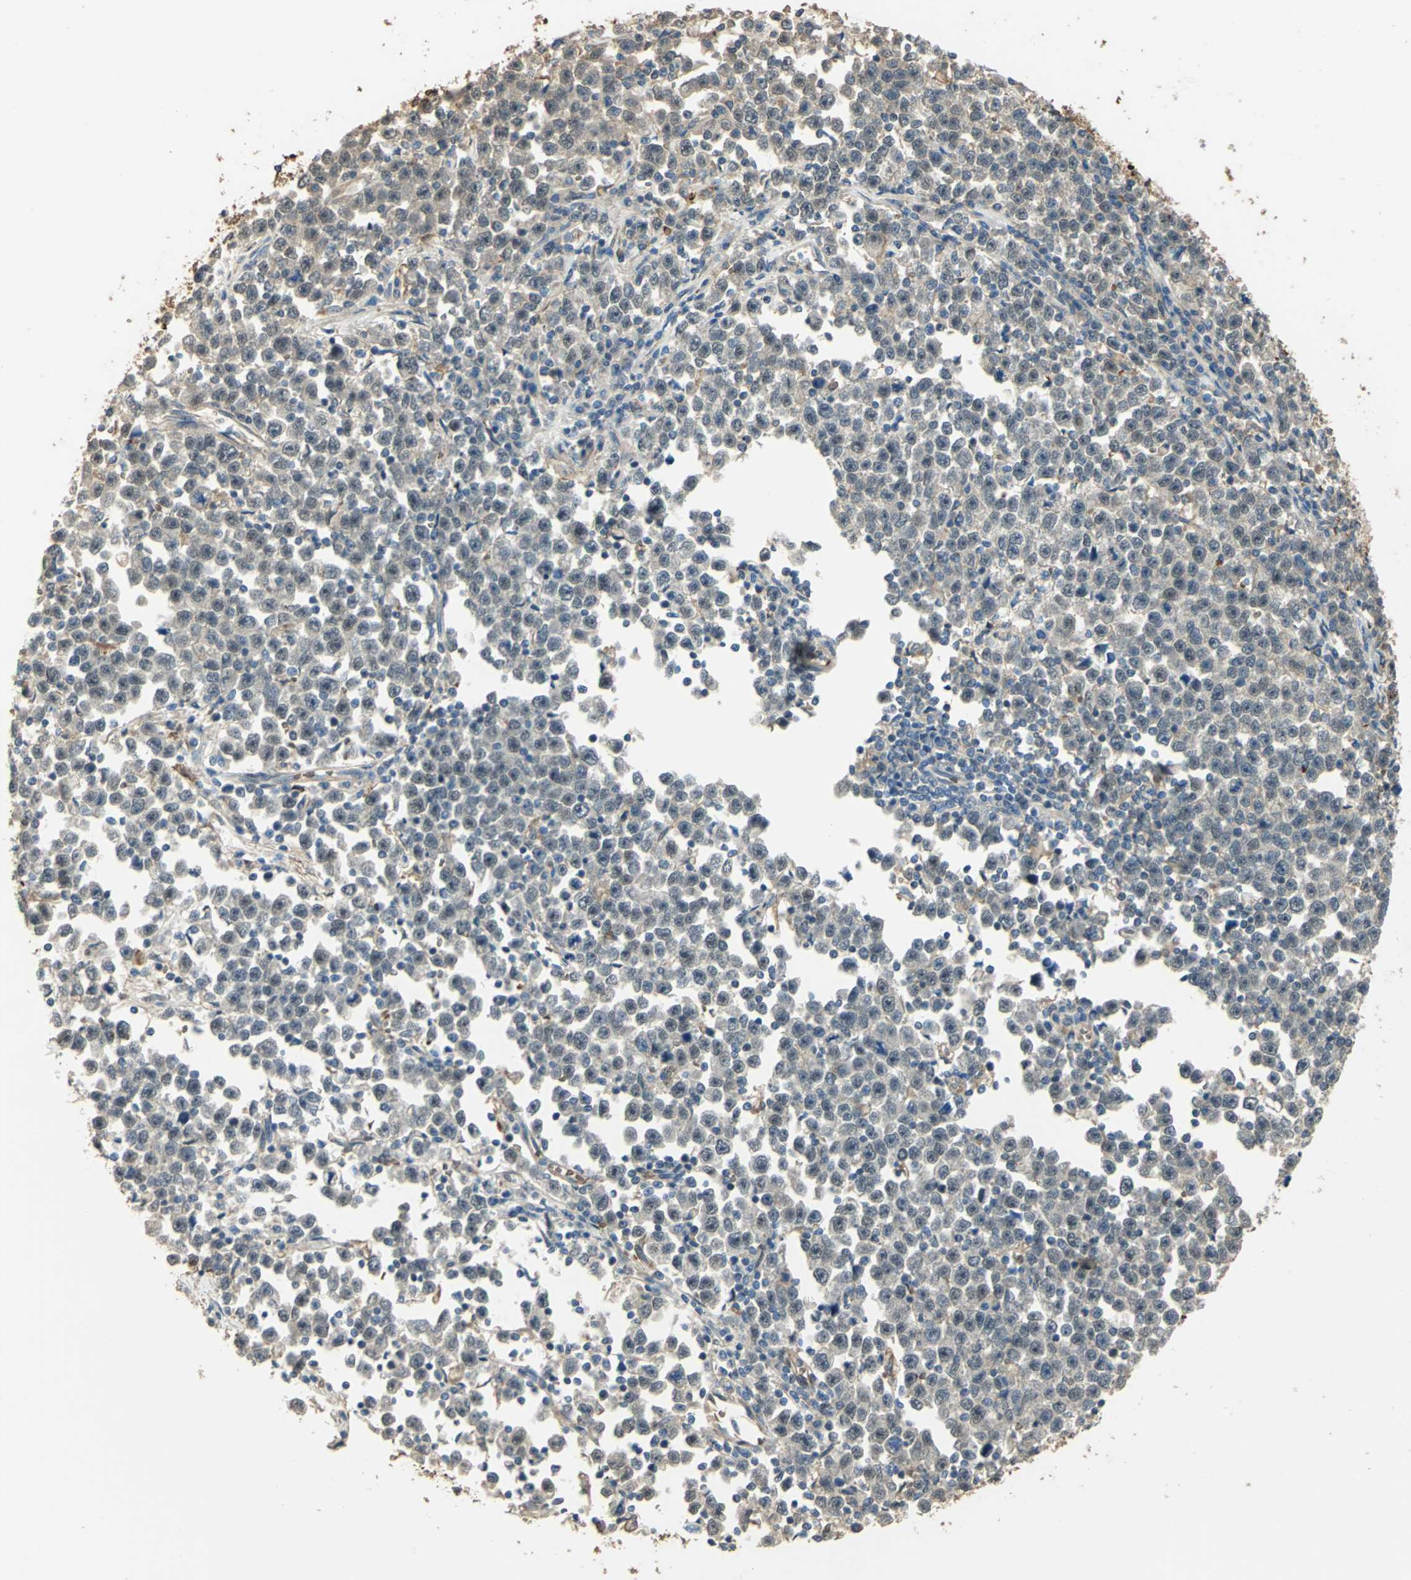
{"staining": {"intensity": "weak", "quantity": "<25%", "location": "cytoplasmic/membranous,nuclear"}, "tissue": "testis cancer", "cell_type": "Tumor cells", "image_type": "cancer", "snomed": [{"axis": "morphology", "description": "Seminoma, NOS"}, {"axis": "topography", "description": "Testis"}], "caption": "The image displays no staining of tumor cells in testis cancer (seminoma).", "gene": "DDAH1", "patient": {"sex": "male", "age": 43}}